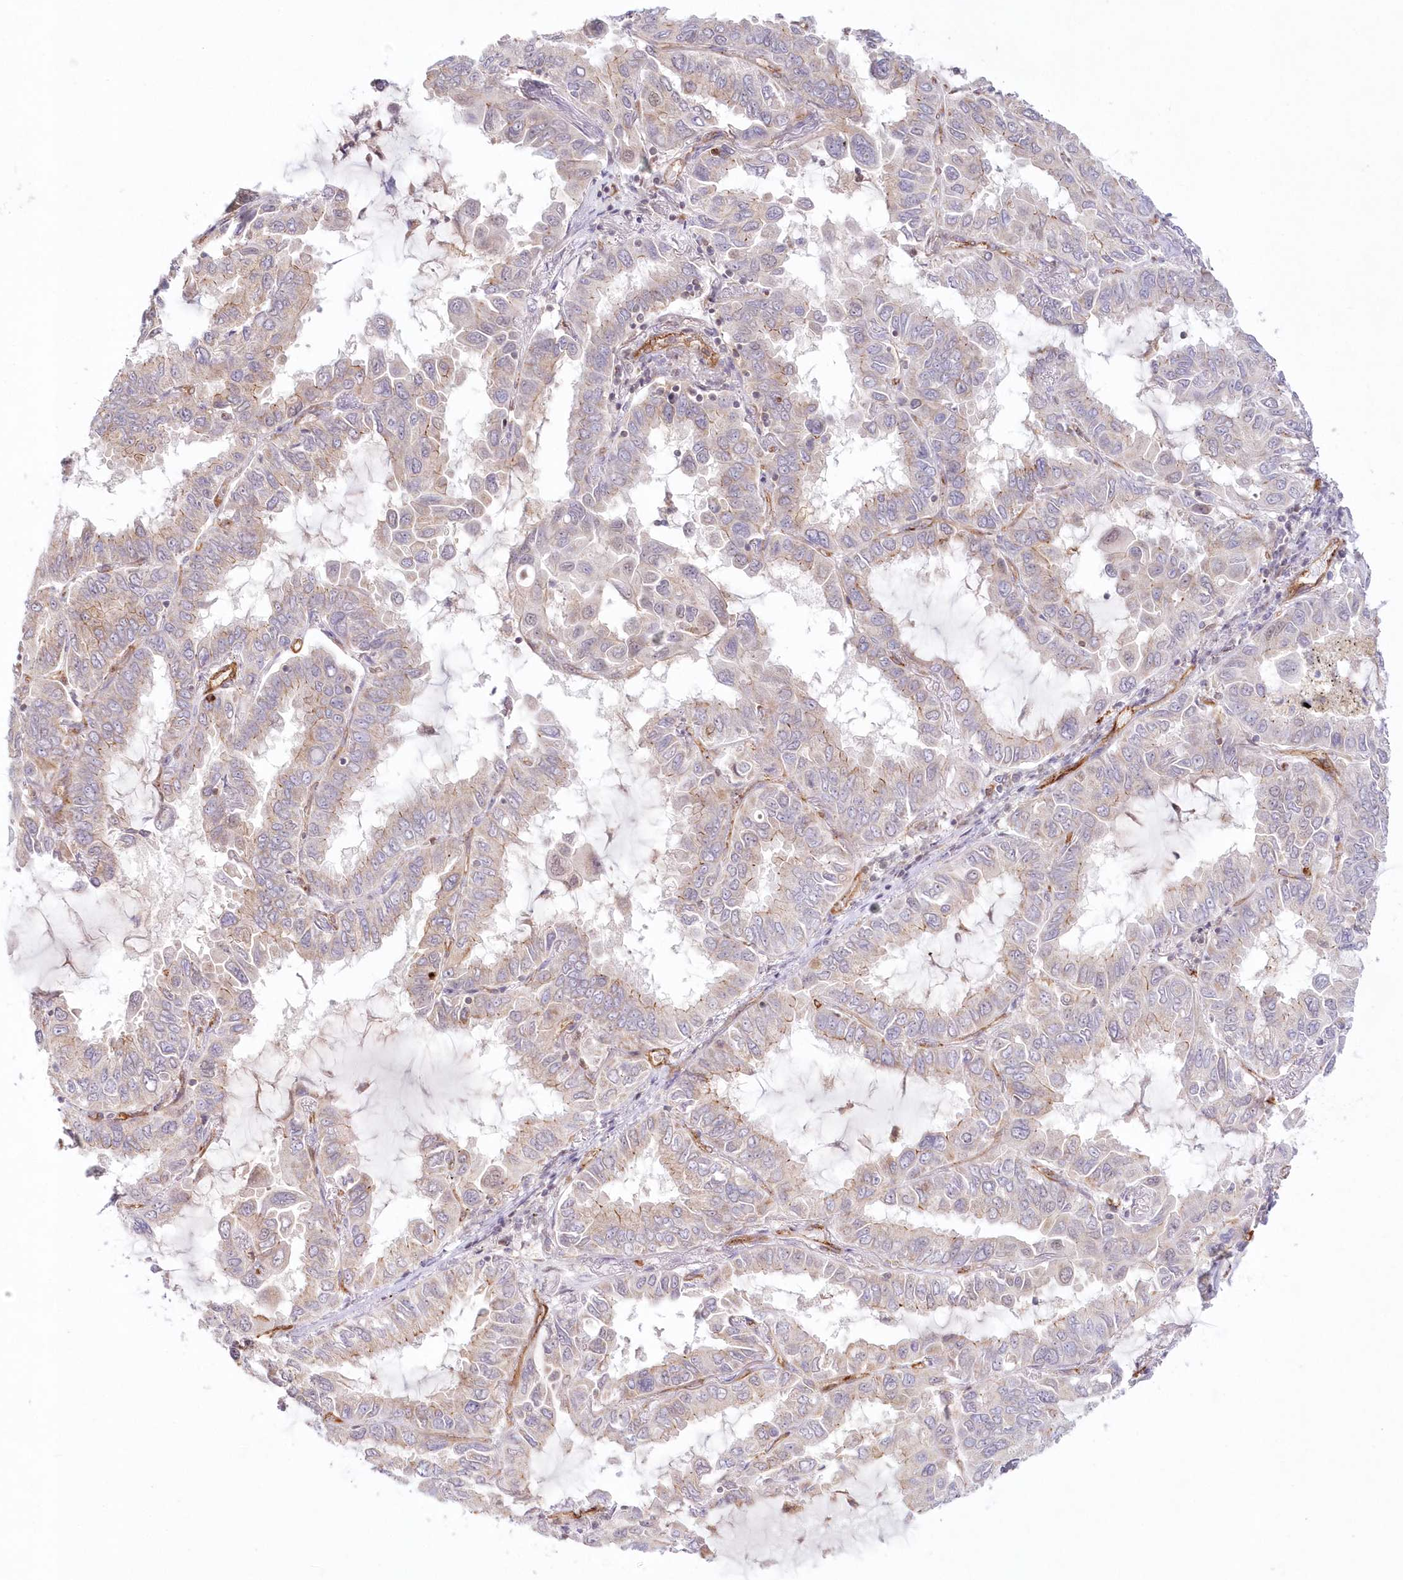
{"staining": {"intensity": "negative", "quantity": "none", "location": "none"}, "tissue": "lung cancer", "cell_type": "Tumor cells", "image_type": "cancer", "snomed": [{"axis": "morphology", "description": "Adenocarcinoma, NOS"}, {"axis": "topography", "description": "Lung"}], "caption": "This micrograph is of lung cancer (adenocarcinoma) stained with immunohistochemistry (IHC) to label a protein in brown with the nuclei are counter-stained blue. There is no expression in tumor cells.", "gene": "AFAP1L2", "patient": {"sex": "male", "age": 64}}